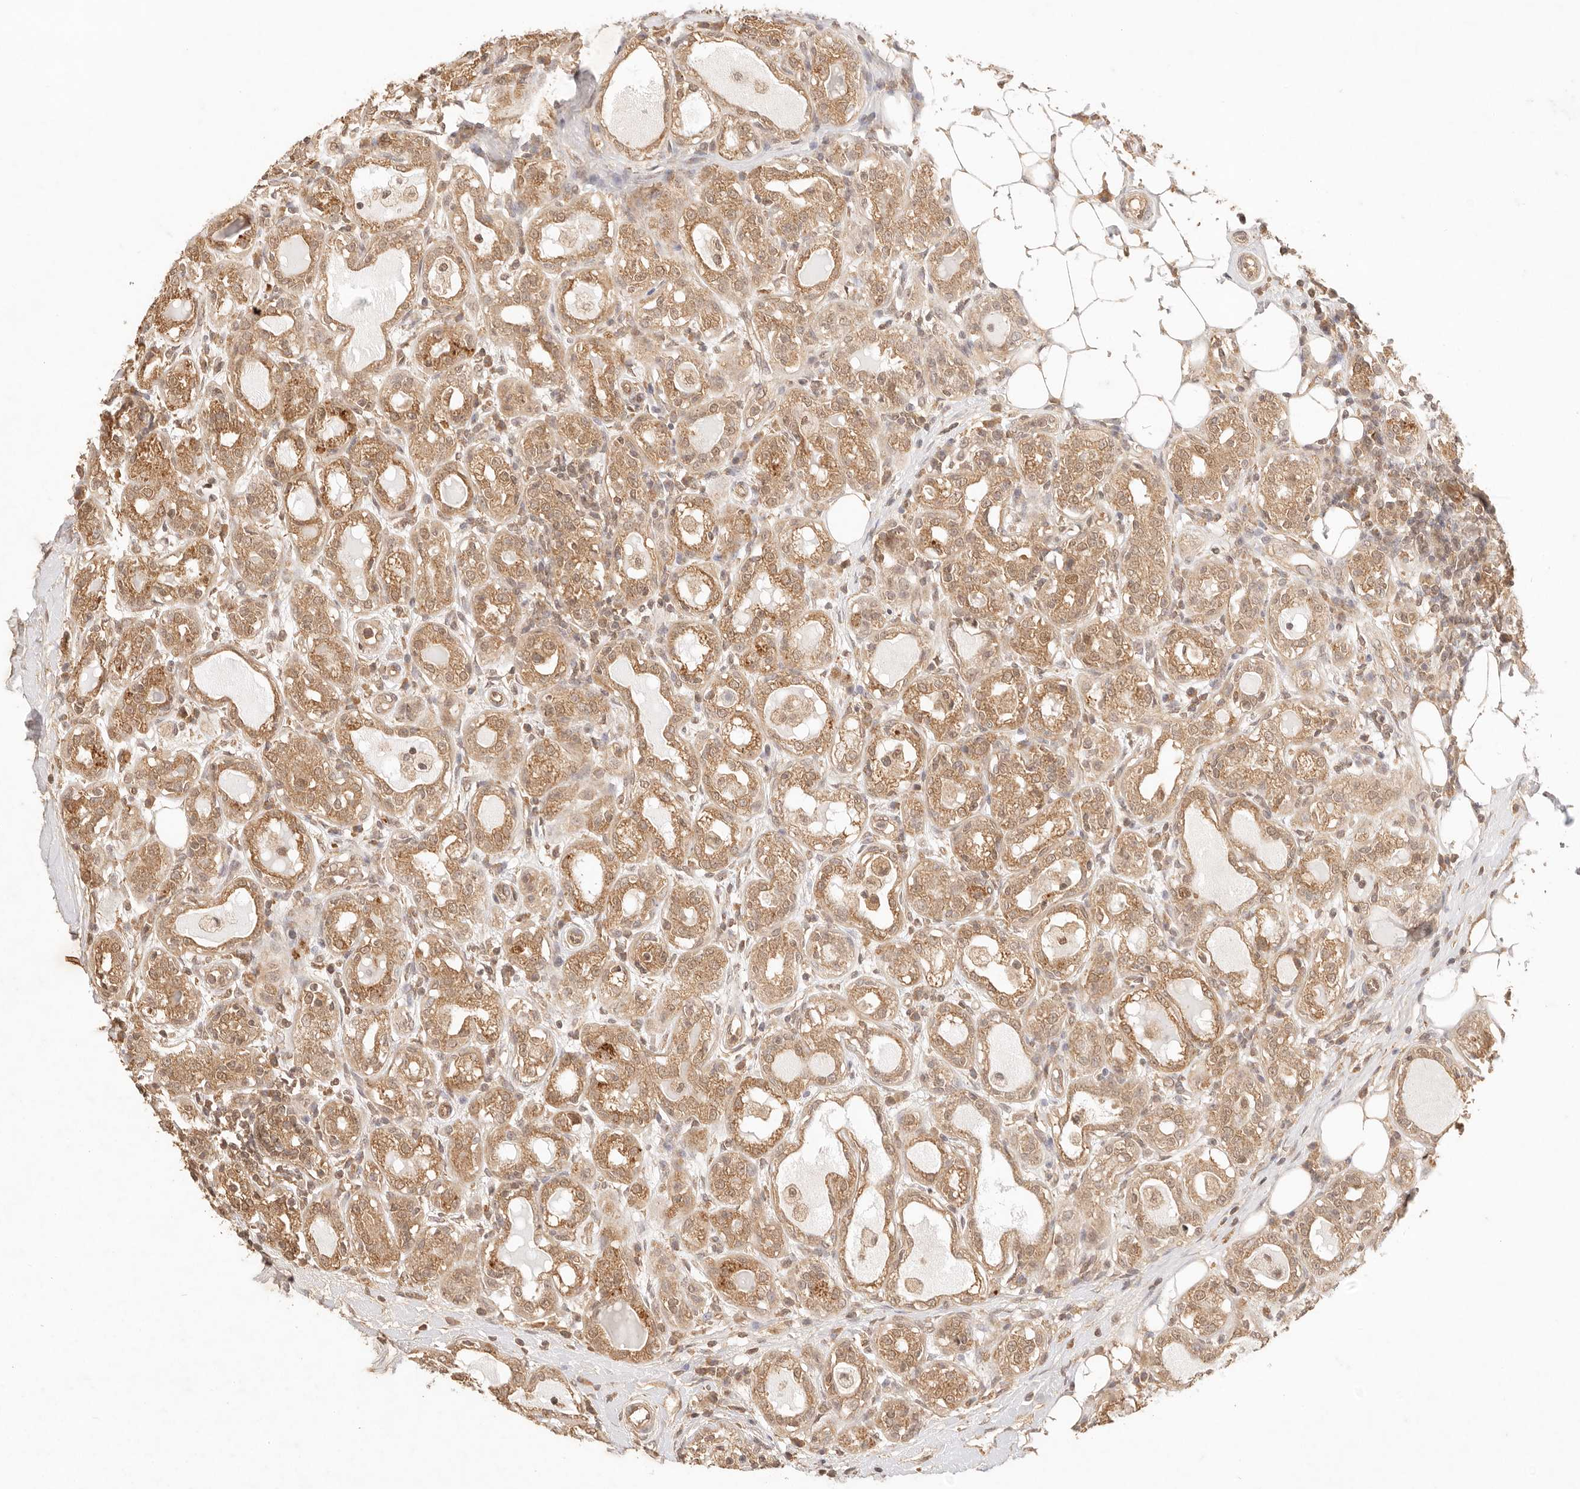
{"staining": {"intensity": "moderate", "quantity": ">75%", "location": "cytoplasmic/membranous"}, "tissue": "breast cancer", "cell_type": "Tumor cells", "image_type": "cancer", "snomed": [{"axis": "morphology", "description": "Duct carcinoma"}, {"axis": "topography", "description": "Breast"}], "caption": "The image displays a brown stain indicating the presence of a protein in the cytoplasmic/membranous of tumor cells in intraductal carcinoma (breast).", "gene": "TRIM11", "patient": {"sex": "female", "age": 27}}